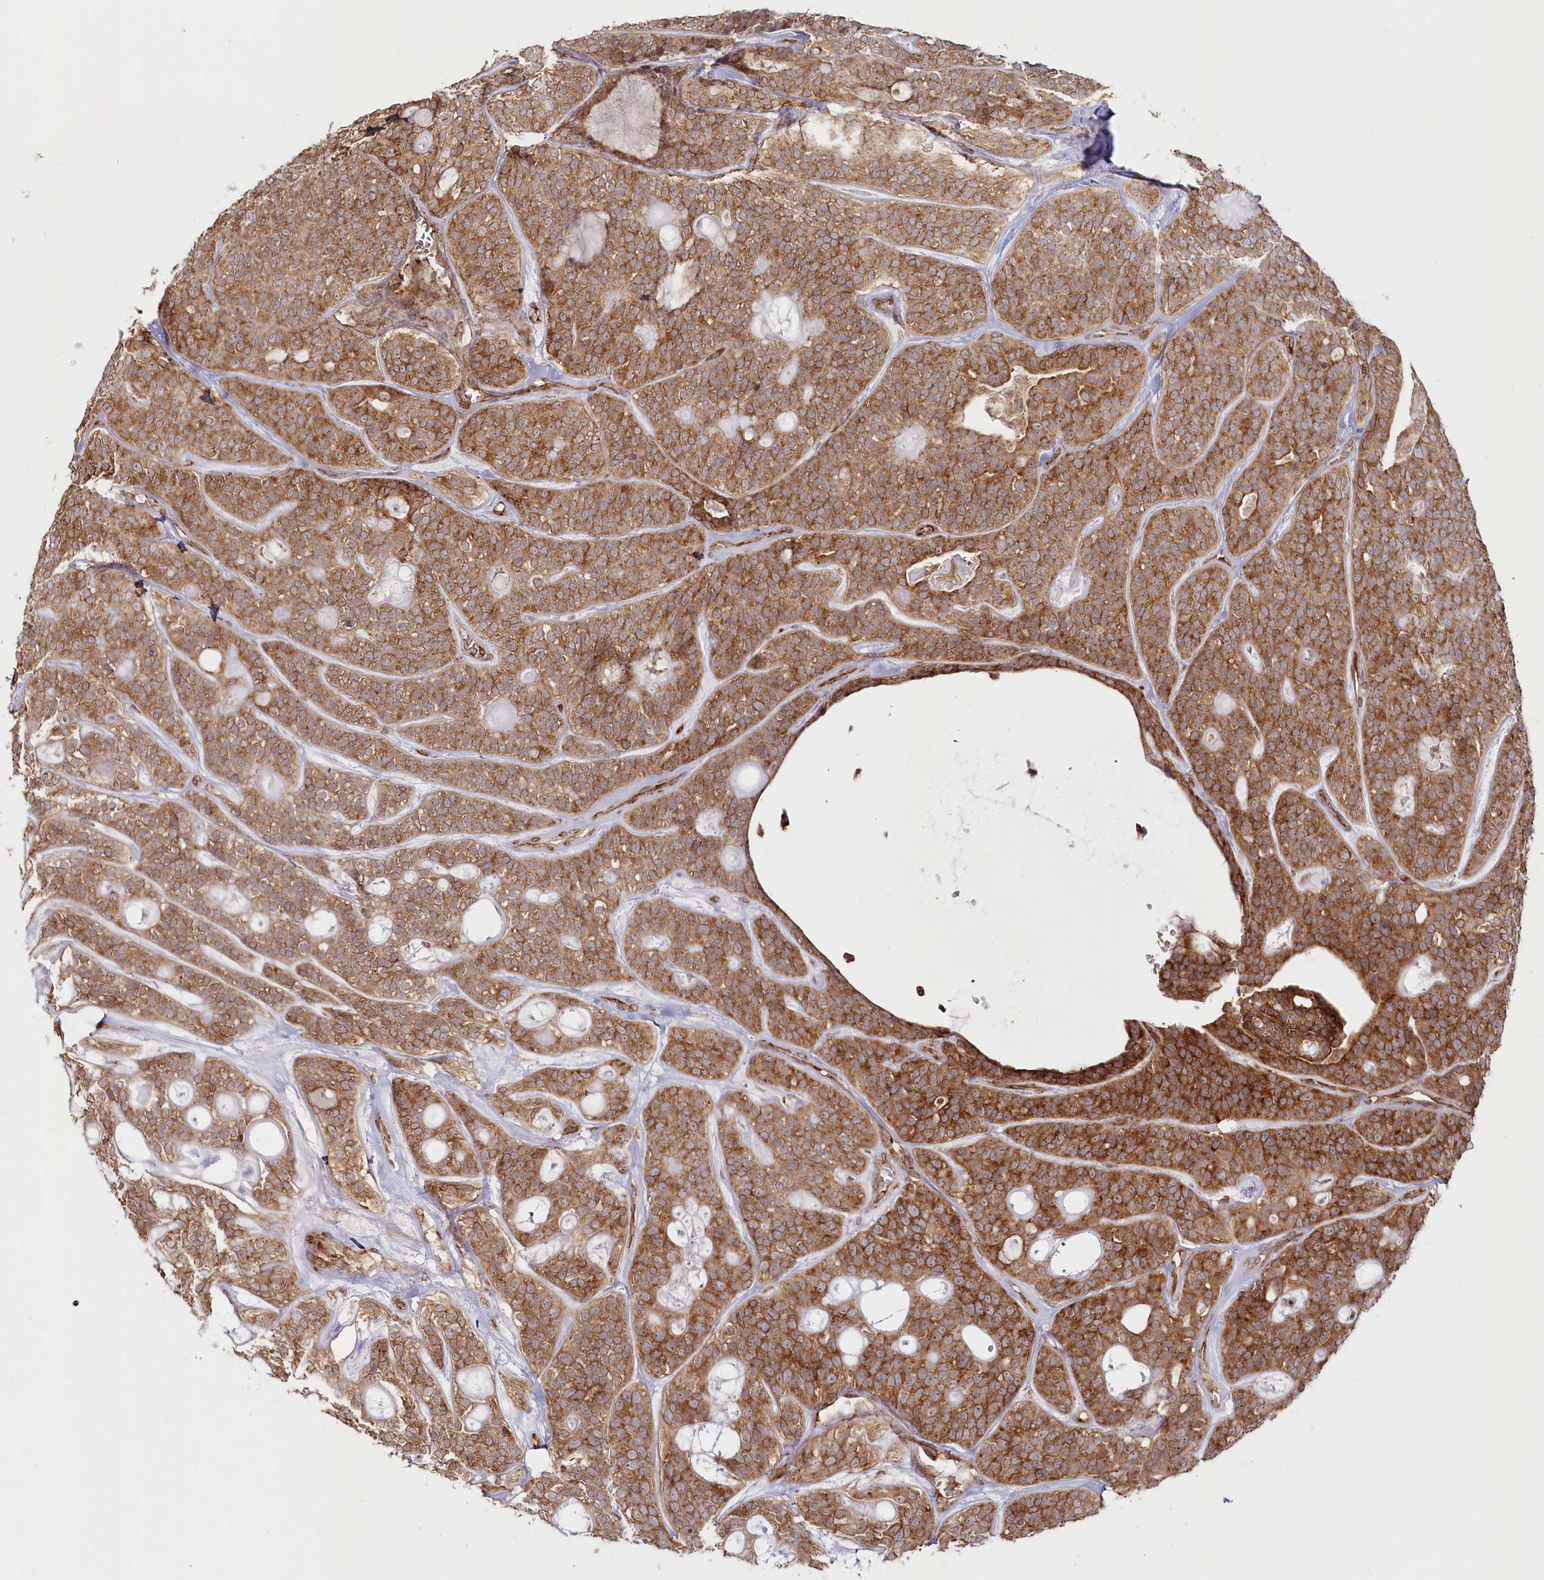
{"staining": {"intensity": "strong", "quantity": ">75%", "location": "cytoplasmic/membranous"}, "tissue": "head and neck cancer", "cell_type": "Tumor cells", "image_type": "cancer", "snomed": [{"axis": "morphology", "description": "Adenocarcinoma, NOS"}, {"axis": "topography", "description": "Head-Neck"}], "caption": "The image demonstrates staining of head and neck cancer, revealing strong cytoplasmic/membranous protein positivity (brown color) within tumor cells.", "gene": "OTUD4", "patient": {"sex": "male", "age": 66}}